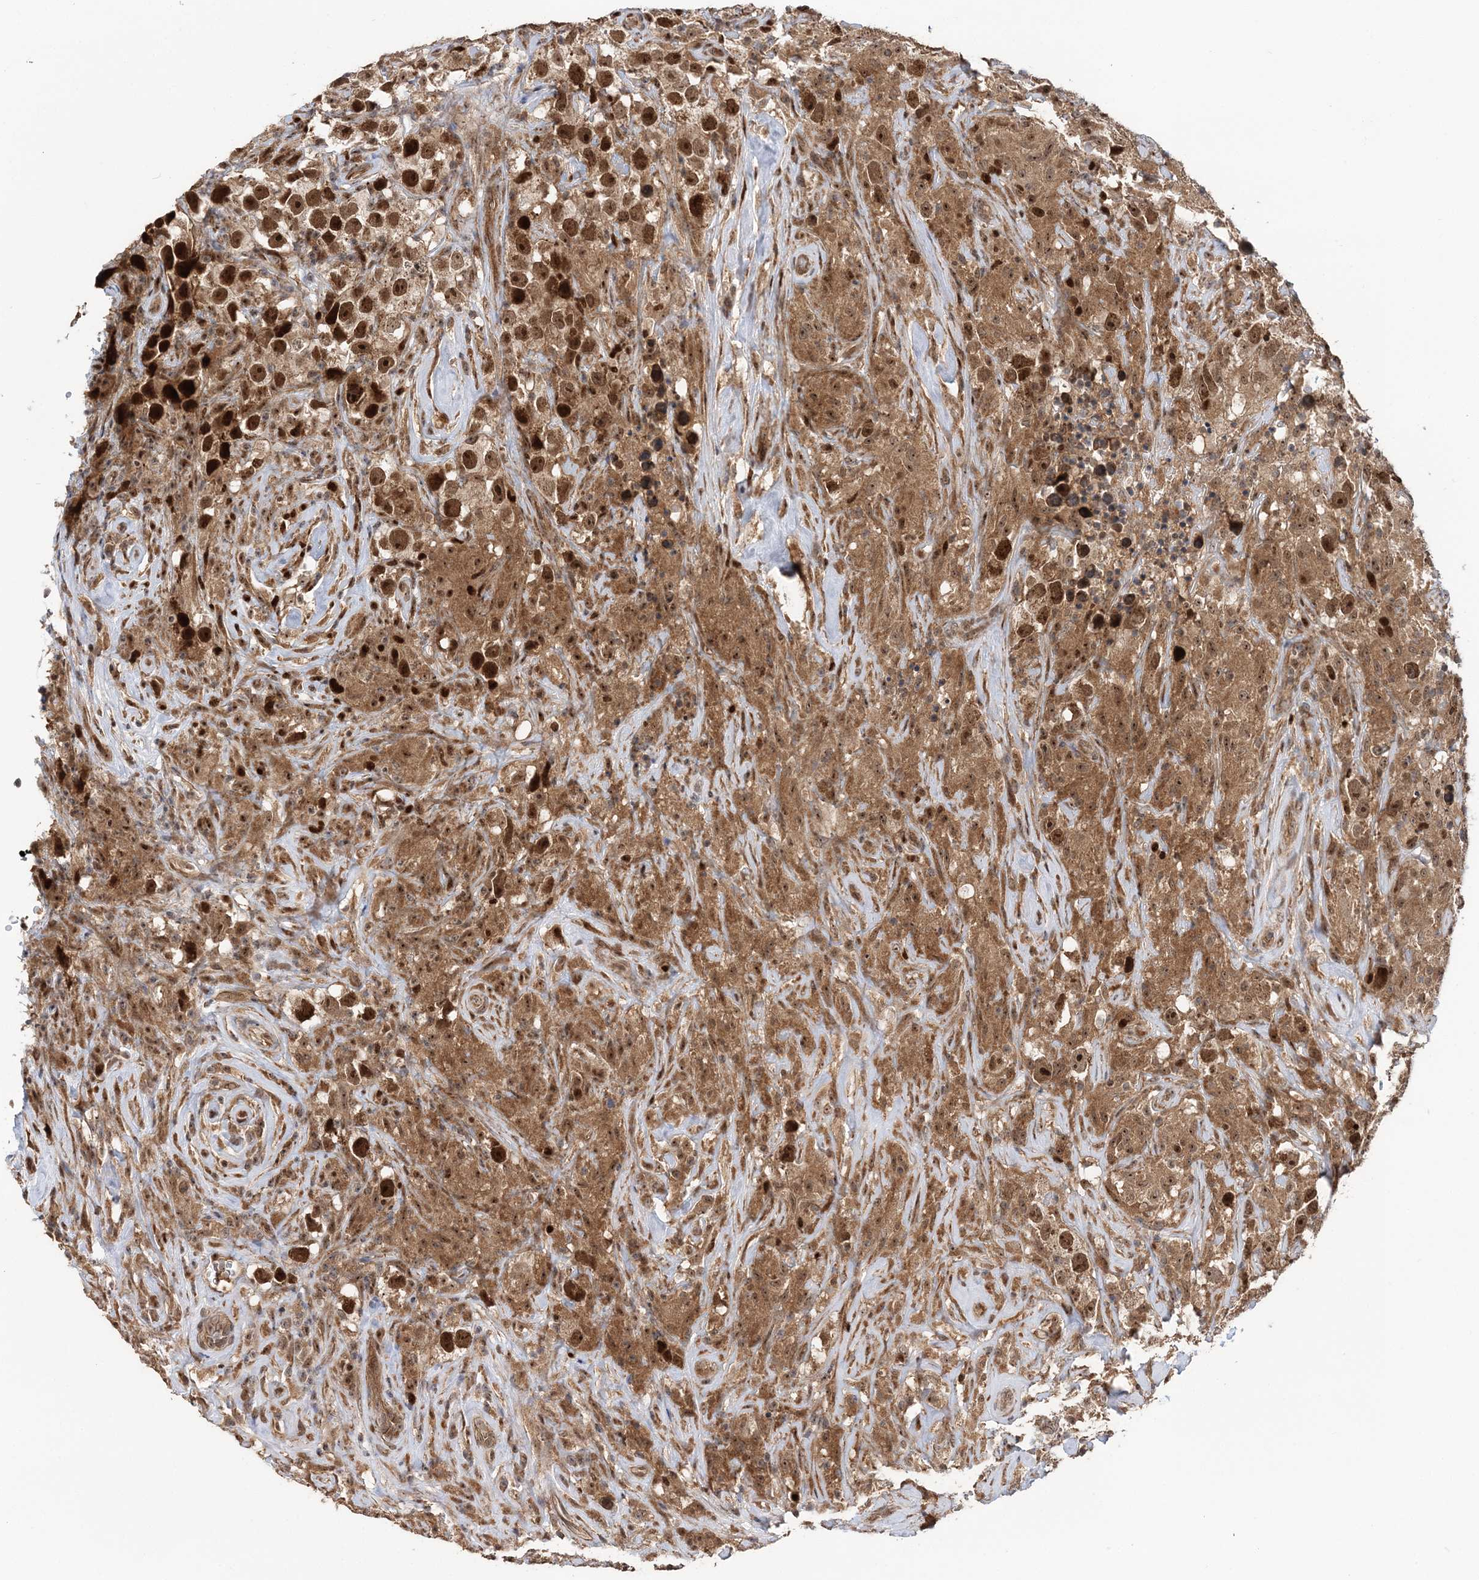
{"staining": {"intensity": "strong", "quantity": ">75%", "location": "nuclear"}, "tissue": "testis cancer", "cell_type": "Tumor cells", "image_type": "cancer", "snomed": [{"axis": "morphology", "description": "Seminoma, NOS"}, {"axis": "topography", "description": "Testis"}], "caption": "Immunohistochemical staining of testis cancer (seminoma) reveals high levels of strong nuclear staining in about >75% of tumor cells.", "gene": "KIF4A", "patient": {"sex": "male", "age": 49}}